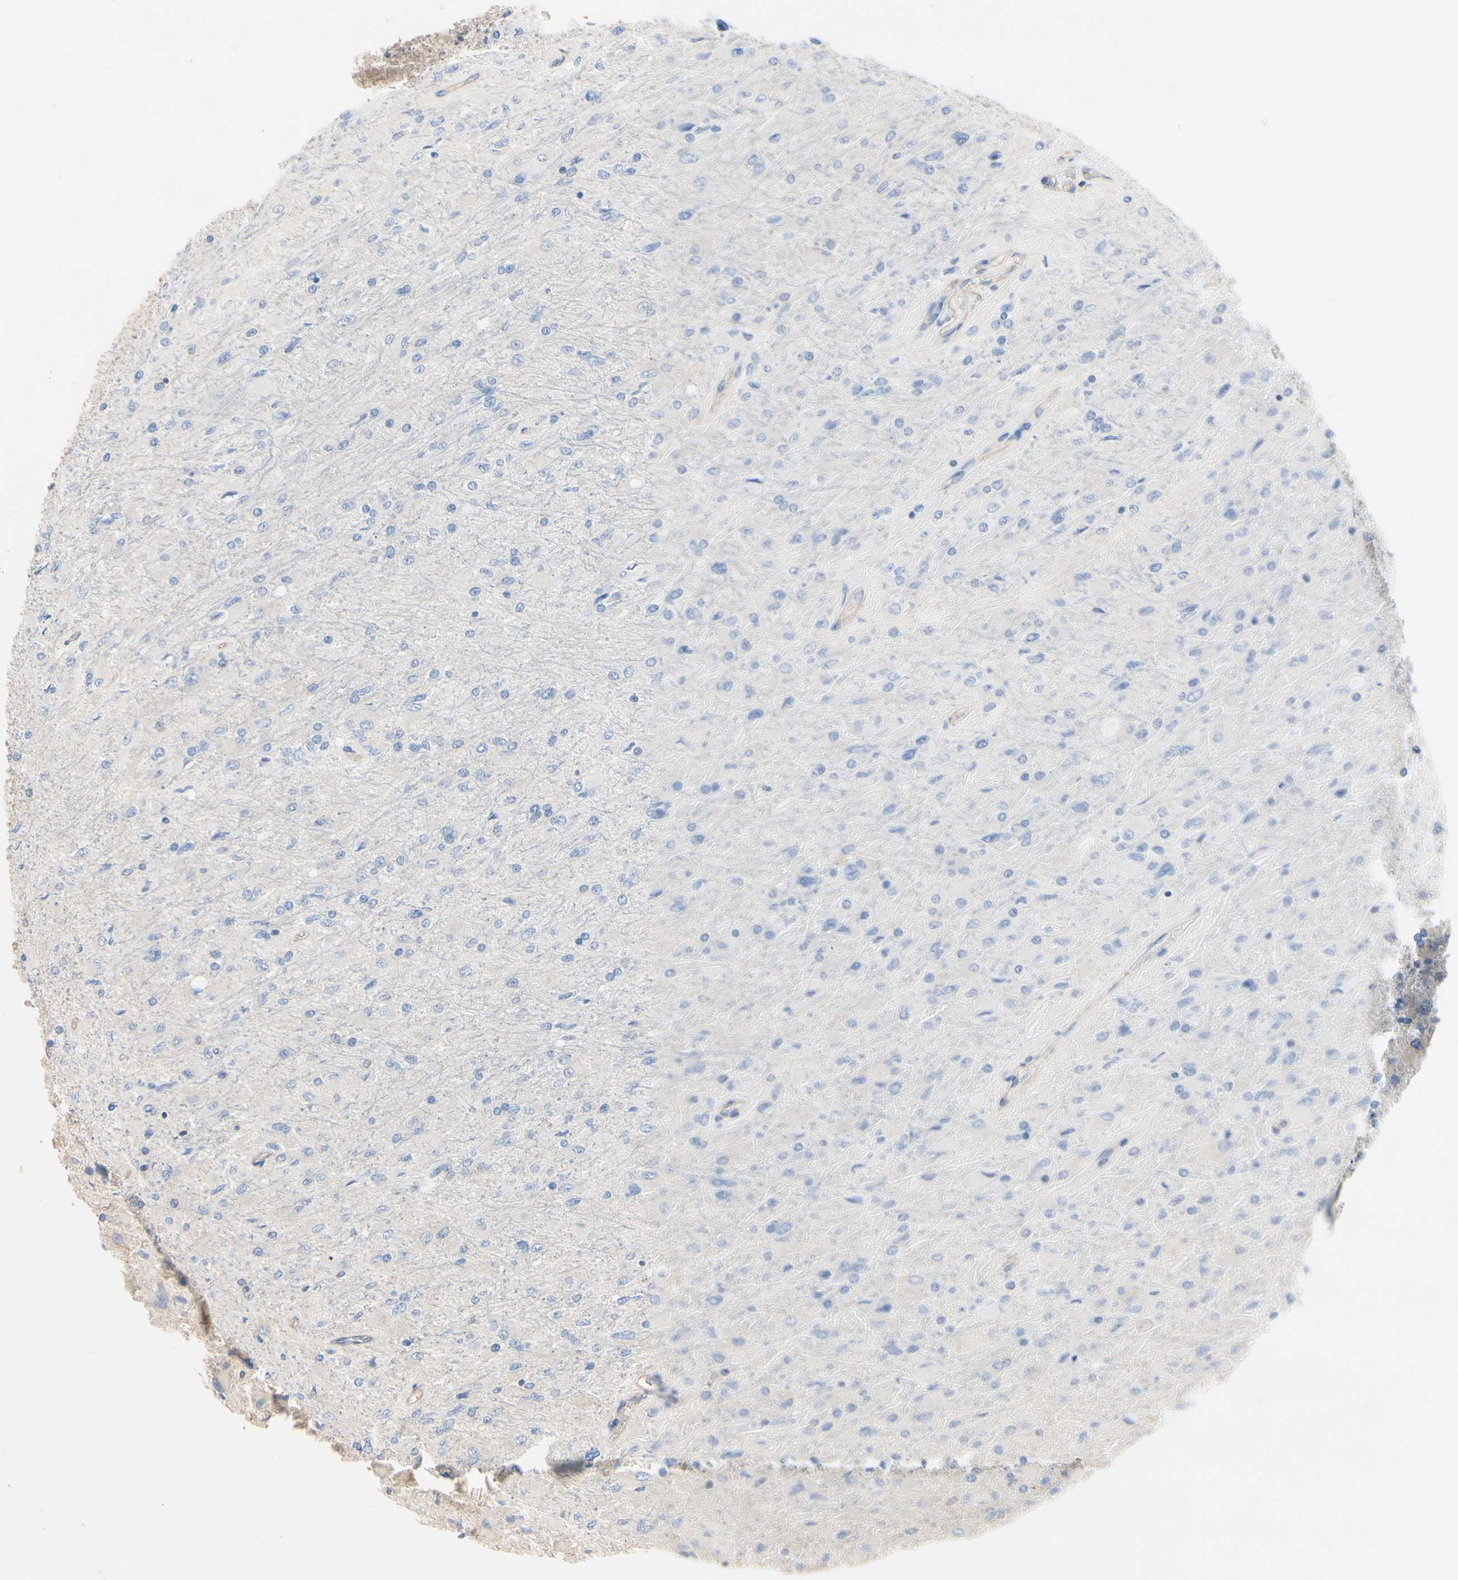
{"staining": {"intensity": "negative", "quantity": "none", "location": "none"}, "tissue": "glioma", "cell_type": "Tumor cells", "image_type": "cancer", "snomed": [{"axis": "morphology", "description": "Glioma, malignant, High grade"}, {"axis": "topography", "description": "Cerebral cortex"}], "caption": "Image shows no protein staining in tumor cells of malignant high-grade glioma tissue. (DAB (3,3'-diaminobenzidine) immunohistochemistry (IHC) visualized using brightfield microscopy, high magnification).", "gene": "PDZK1", "patient": {"sex": "female", "age": 36}}